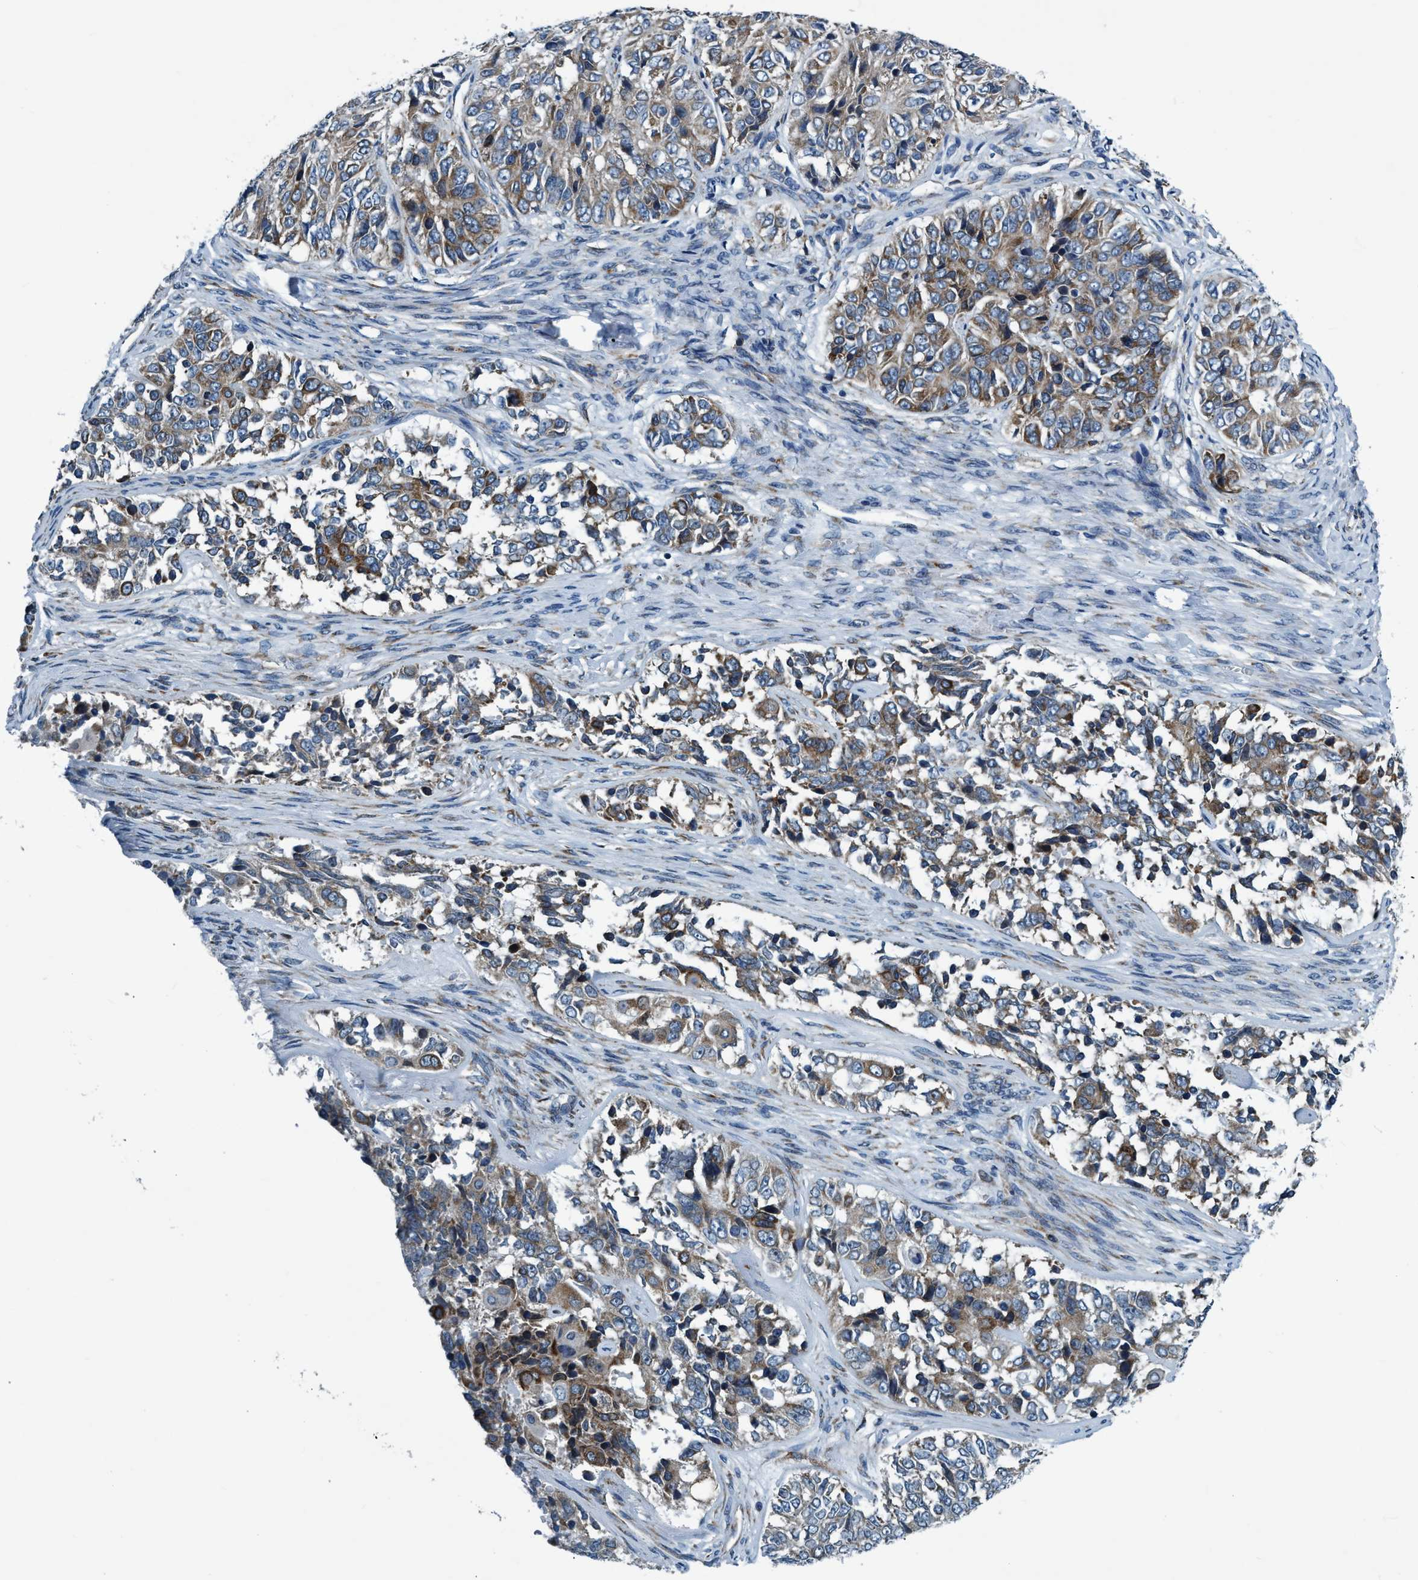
{"staining": {"intensity": "weak", "quantity": ">75%", "location": "cytoplasmic/membranous"}, "tissue": "ovarian cancer", "cell_type": "Tumor cells", "image_type": "cancer", "snomed": [{"axis": "morphology", "description": "Carcinoma, endometroid"}, {"axis": "topography", "description": "Ovary"}], "caption": "Endometroid carcinoma (ovarian) tissue shows weak cytoplasmic/membranous expression in approximately >75% of tumor cells The staining is performed using DAB (3,3'-diaminobenzidine) brown chromogen to label protein expression. The nuclei are counter-stained blue using hematoxylin.", "gene": "ARMC9", "patient": {"sex": "female", "age": 51}}